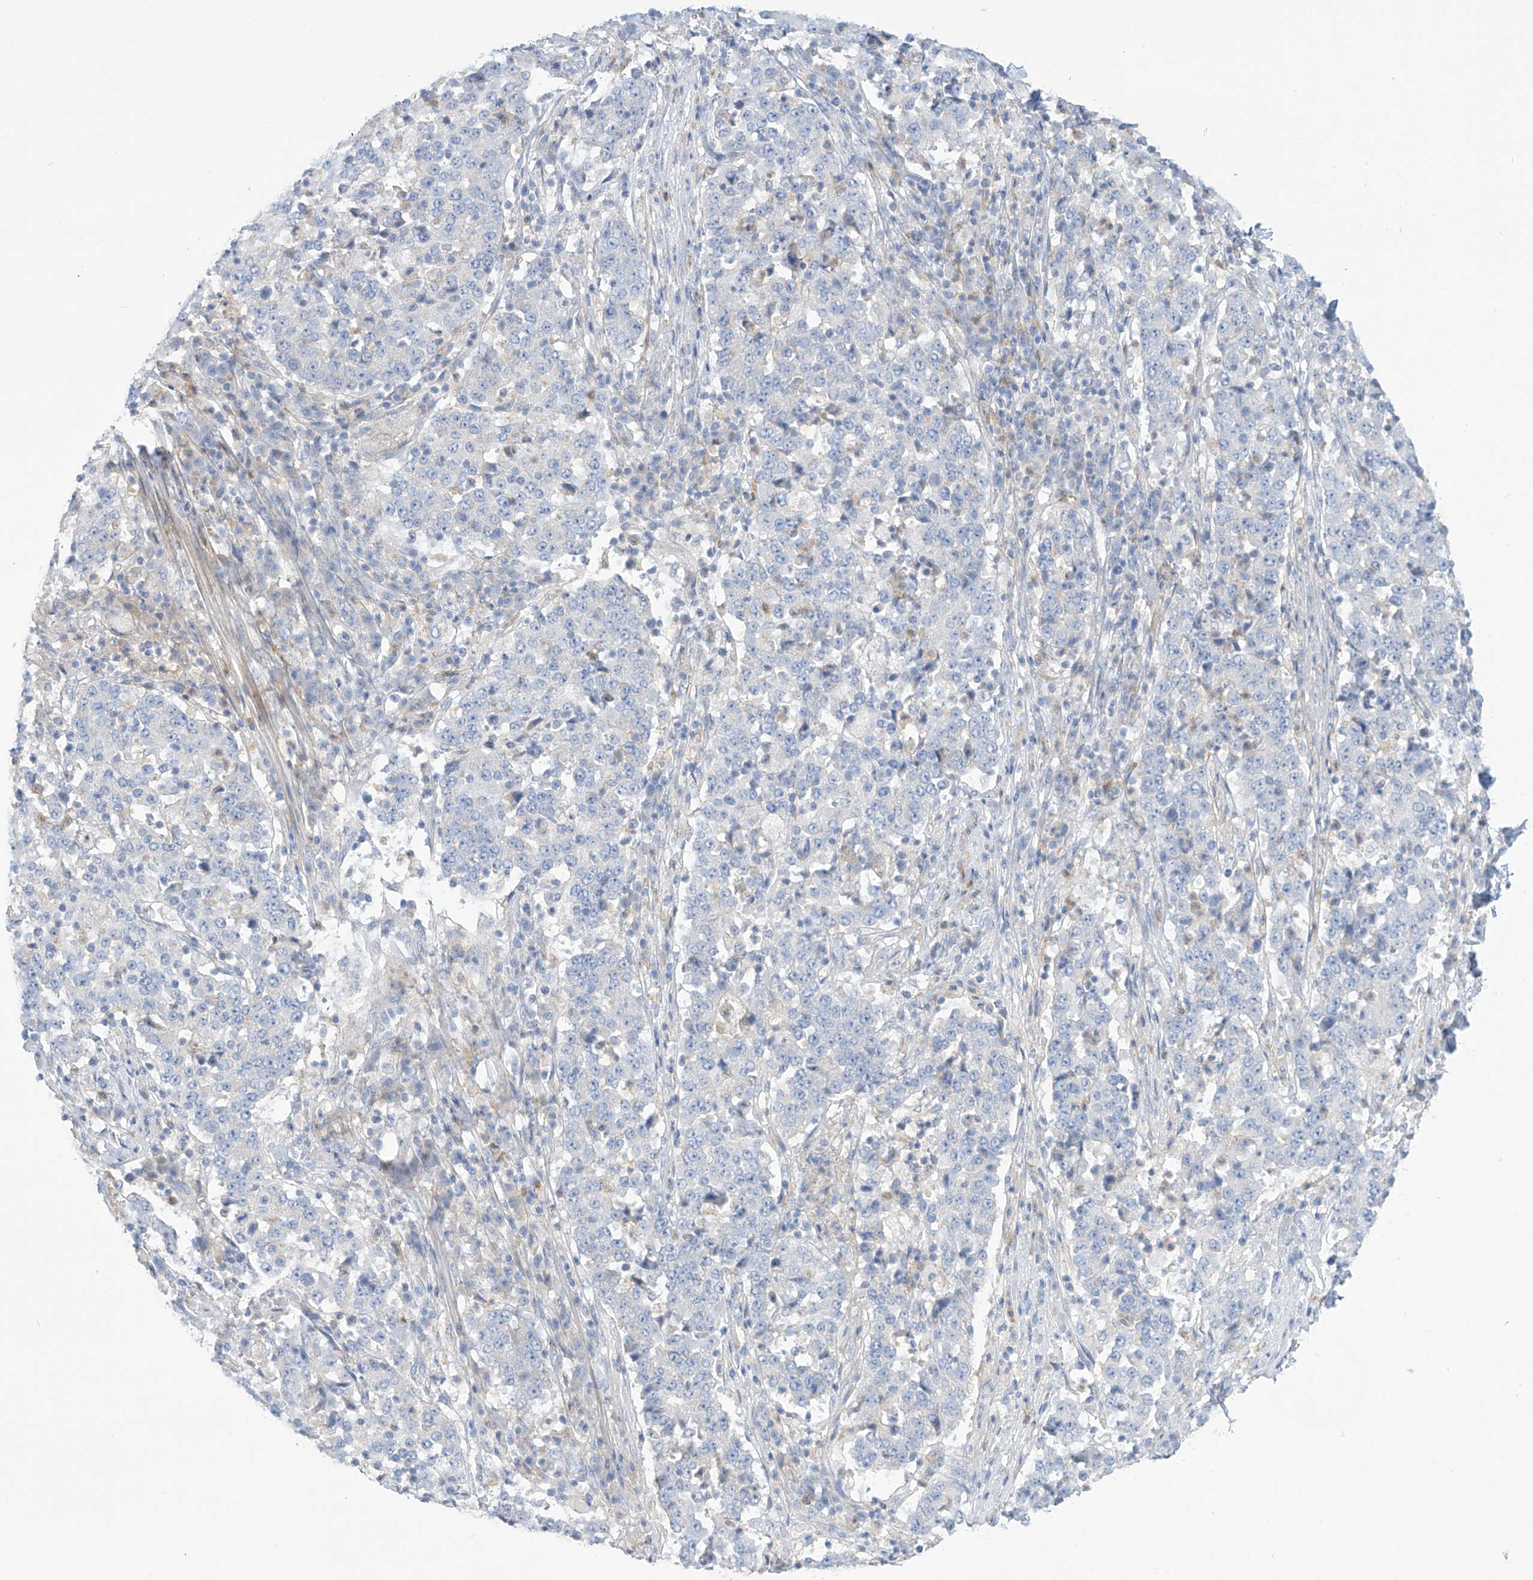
{"staining": {"intensity": "negative", "quantity": "none", "location": "none"}, "tissue": "stomach cancer", "cell_type": "Tumor cells", "image_type": "cancer", "snomed": [{"axis": "morphology", "description": "Adenocarcinoma, NOS"}, {"axis": "topography", "description": "Stomach"}], "caption": "Stomach adenocarcinoma was stained to show a protein in brown. There is no significant positivity in tumor cells.", "gene": "FABP2", "patient": {"sex": "male", "age": 59}}